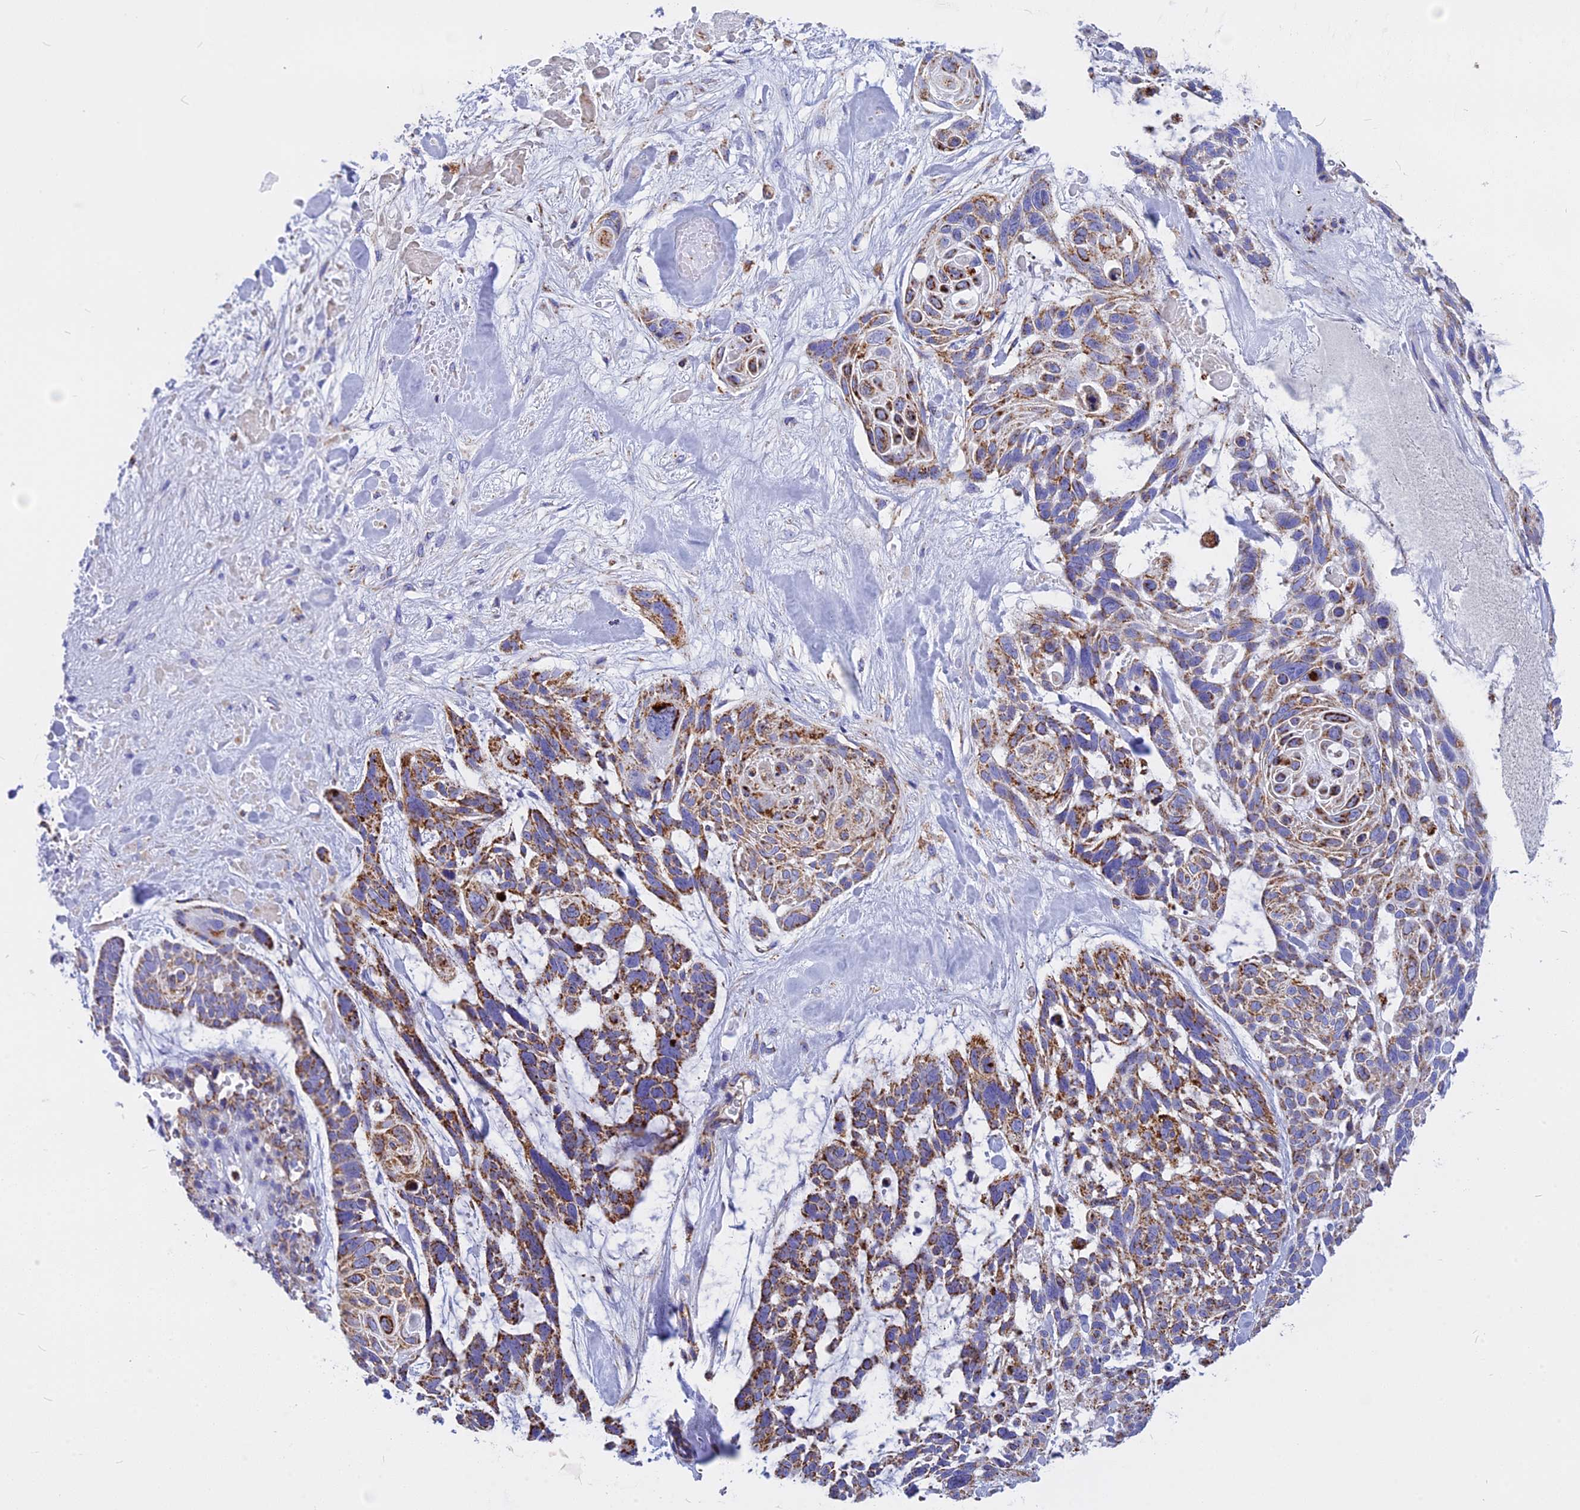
{"staining": {"intensity": "moderate", "quantity": "25%-75%", "location": "cytoplasmic/membranous"}, "tissue": "skin cancer", "cell_type": "Tumor cells", "image_type": "cancer", "snomed": [{"axis": "morphology", "description": "Basal cell carcinoma"}, {"axis": "topography", "description": "Skin"}], "caption": "A high-resolution photomicrograph shows immunohistochemistry staining of skin basal cell carcinoma, which shows moderate cytoplasmic/membranous expression in approximately 25%-75% of tumor cells. (DAB (3,3'-diaminobenzidine) = brown stain, brightfield microscopy at high magnification).", "gene": "VDAC2", "patient": {"sex": "male", "age": 88}}